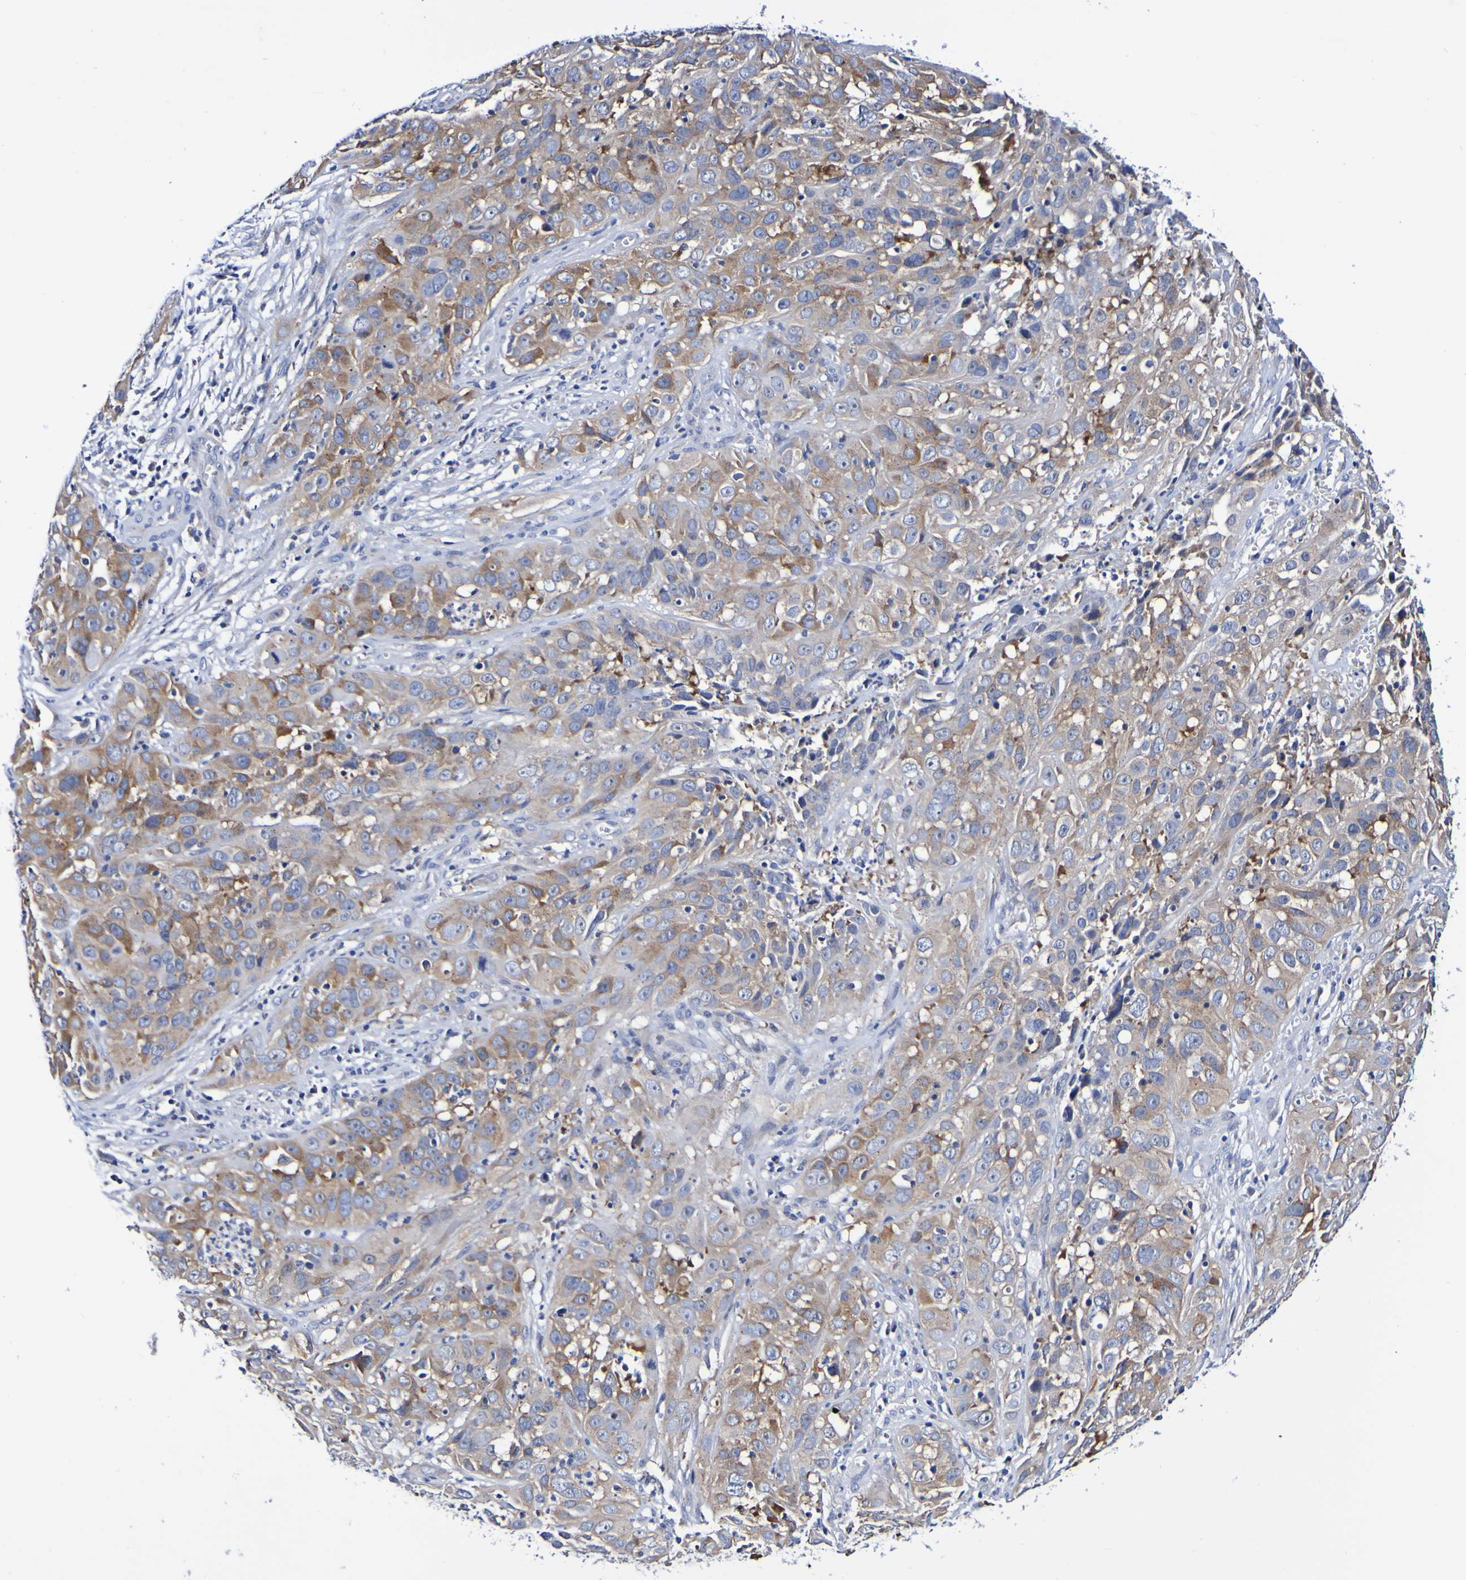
{"staining": {"intensity": "moderate", "quantity": ">75%", "location": "cytoplasmic/membranous"}, "tissue": "cervical cancer", "cell_type": "Tumor cells", "image_type": "cancer", "snomed": [{"axis": "morphology", "description": "Squamous cell carcinoma, NOS"}, {"axis": "topography", "description": "Cervix"}], "caption": "IHC (DAB (3,3'-diaminobenzidine)) staining of human cervical cancer exhibits moderate cytoplasmic/membranous protein staining in approximately >75% of tumor cells.", "gene": "SEZ6", "patient": {"sex": "female", "age": 32}}